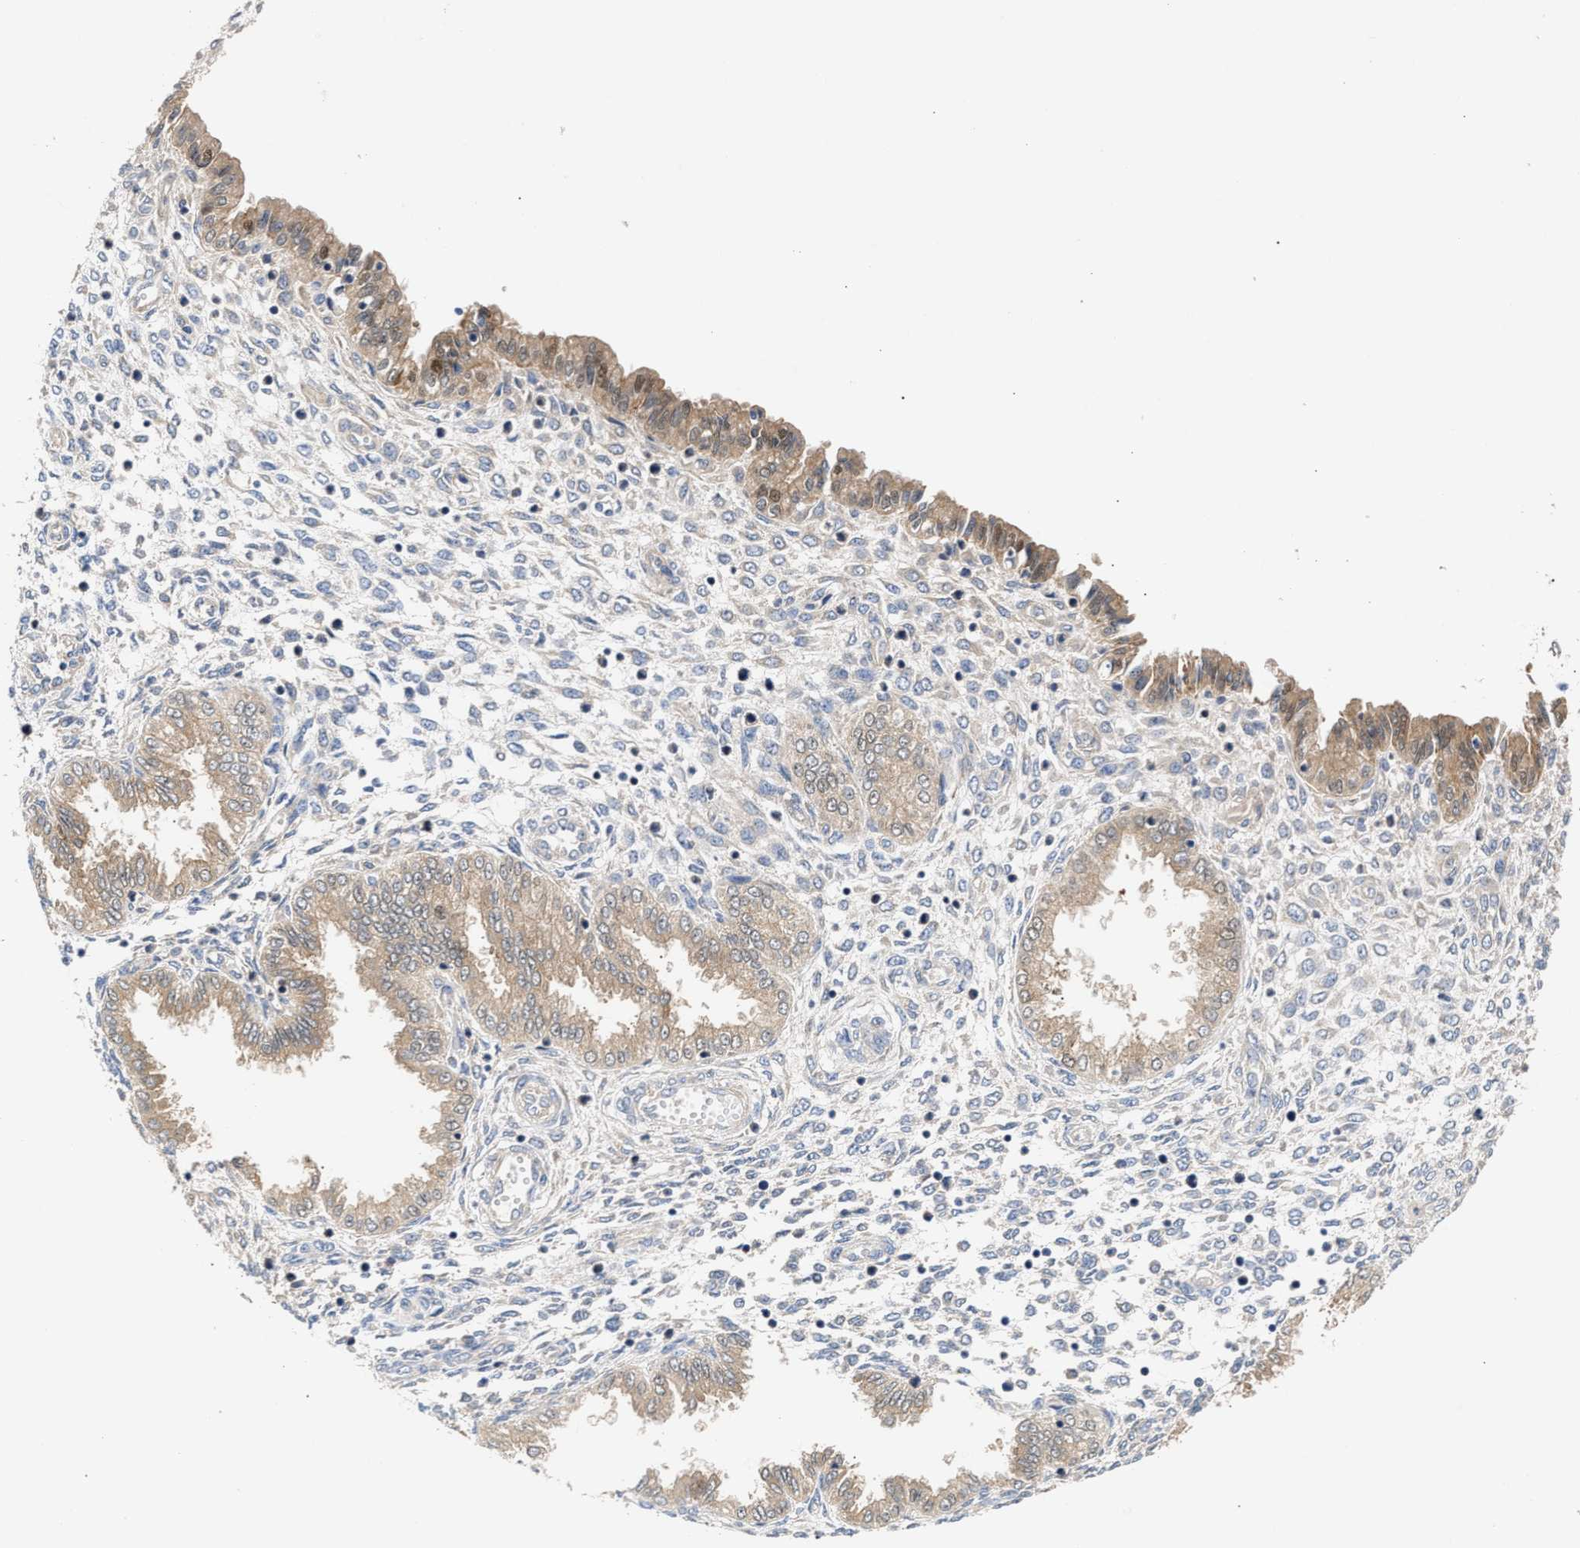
{"staining": {"intensity": "weak", "quantity": "<25%", "location": "cytoplasmic/membranous"}, "tissue": "endometrium", "cell_type": "Cells in endometrial stroma", "image_type": "normal", "snomed": [{"axis": "morphology", "description": "Normal tissue, NOS"}, {"axis": "topography", "description": "Endometrium"}], "caption": "This is an IHC micrograph of benign human endometrium. There is no staining in cells in endometrial stroma.", "gene": "CCDC146", "patient": {"sex": "female", "age": 33}}